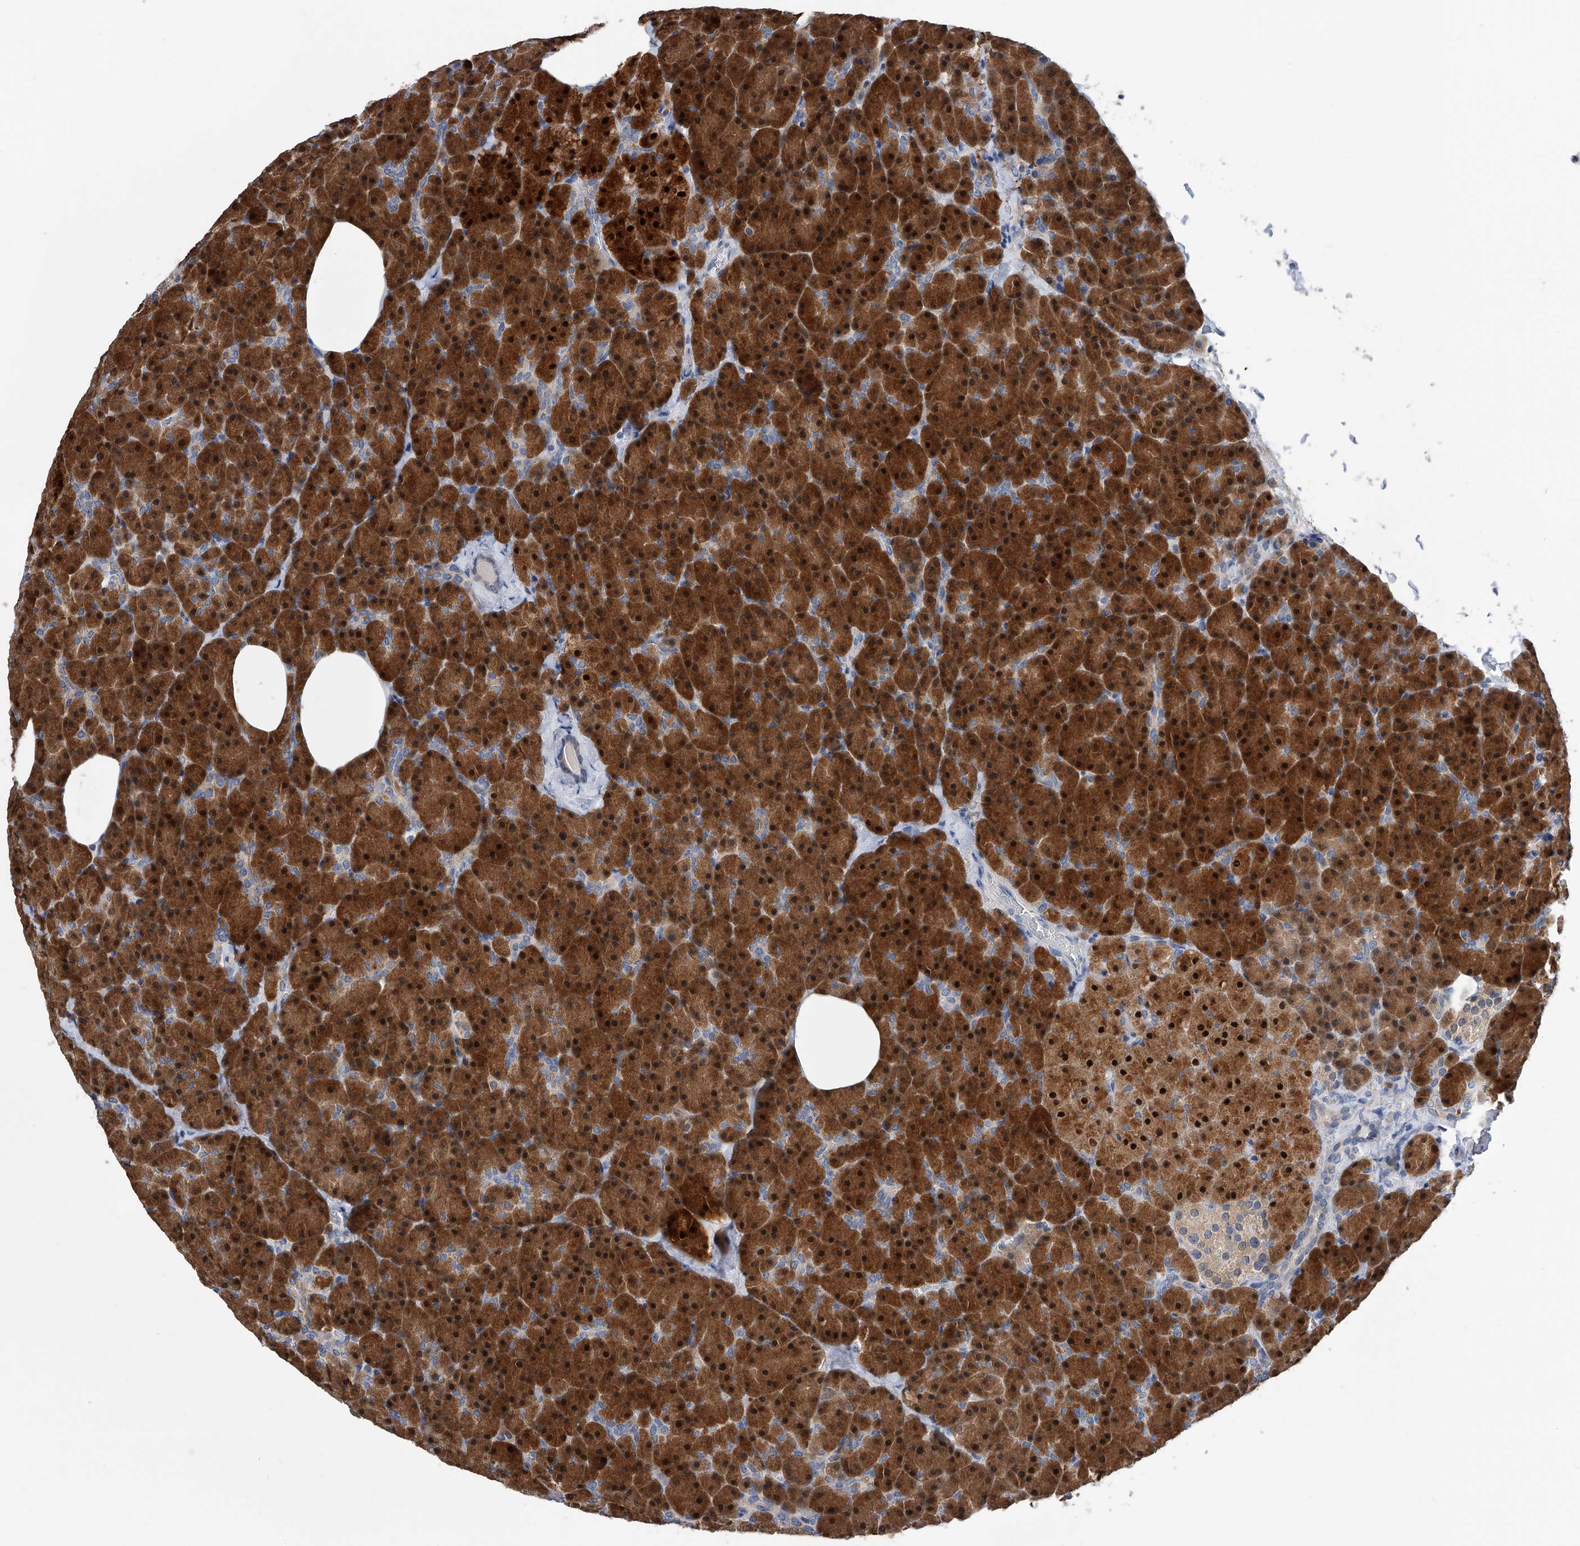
{"staining": {"intensity": "strong", "quantity": ">75%", "location": "cytoplasmic/membranous,nuclear"}, "tissue": "pancreas", "cell_type": "Exocrine glandular cells", "image_type": "normal", "snomed": [{"axis": "morphology", "description": "Normal tissue, NOS"}, {"axis": "morphology", "description": "Carcinoid, malignant, NOS"}, {"axis": "topography", "description": "Pancreas"}], "caption": "A histopathology image showing strong cytoplasmic/membranous,nuclear expression in about >75% of exocrine glandular cells in unremarkable pancreas, as visualized by brown immunohistochemical staining.", "gene": "PGM3", "patient": {"sex": "female", "age": 35}}